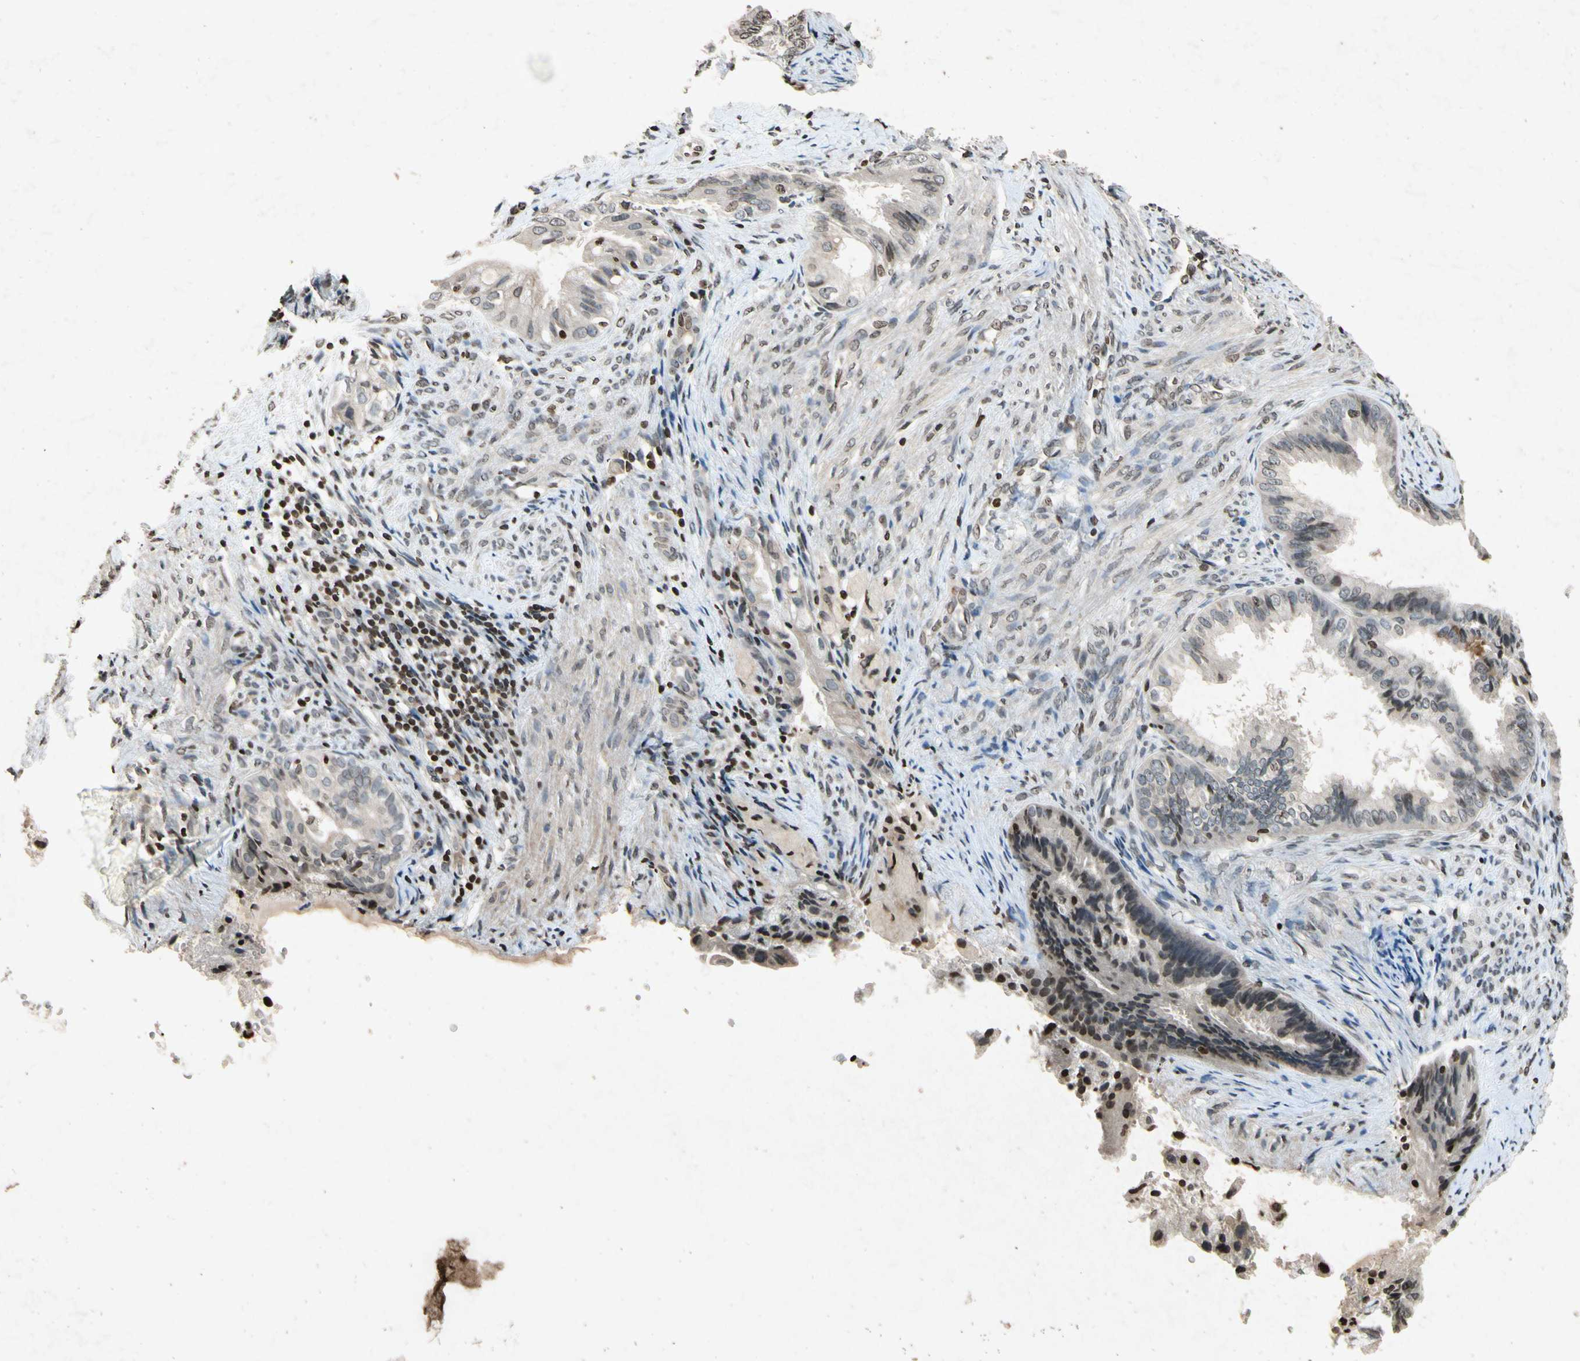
{"staining": {"intensity": "weak", "quantity": "<25%", "location": "nuclear"}, "tissue": "endometrial cancer", "cell_type": "Tumor cells", "image_type": "cancer", "snomed": [{"axis": "morphology", "description": "Adenocarcinoma, NOS"}, {"axis": "topography", "description": "Endometrium"}], "caption": "Human adenocarcinoma (endometrial) stained for a protein using IHC displays no staining in tumor cells.", "gene": "HOXB3", "patient": {"sex": "female", "age": 86}}